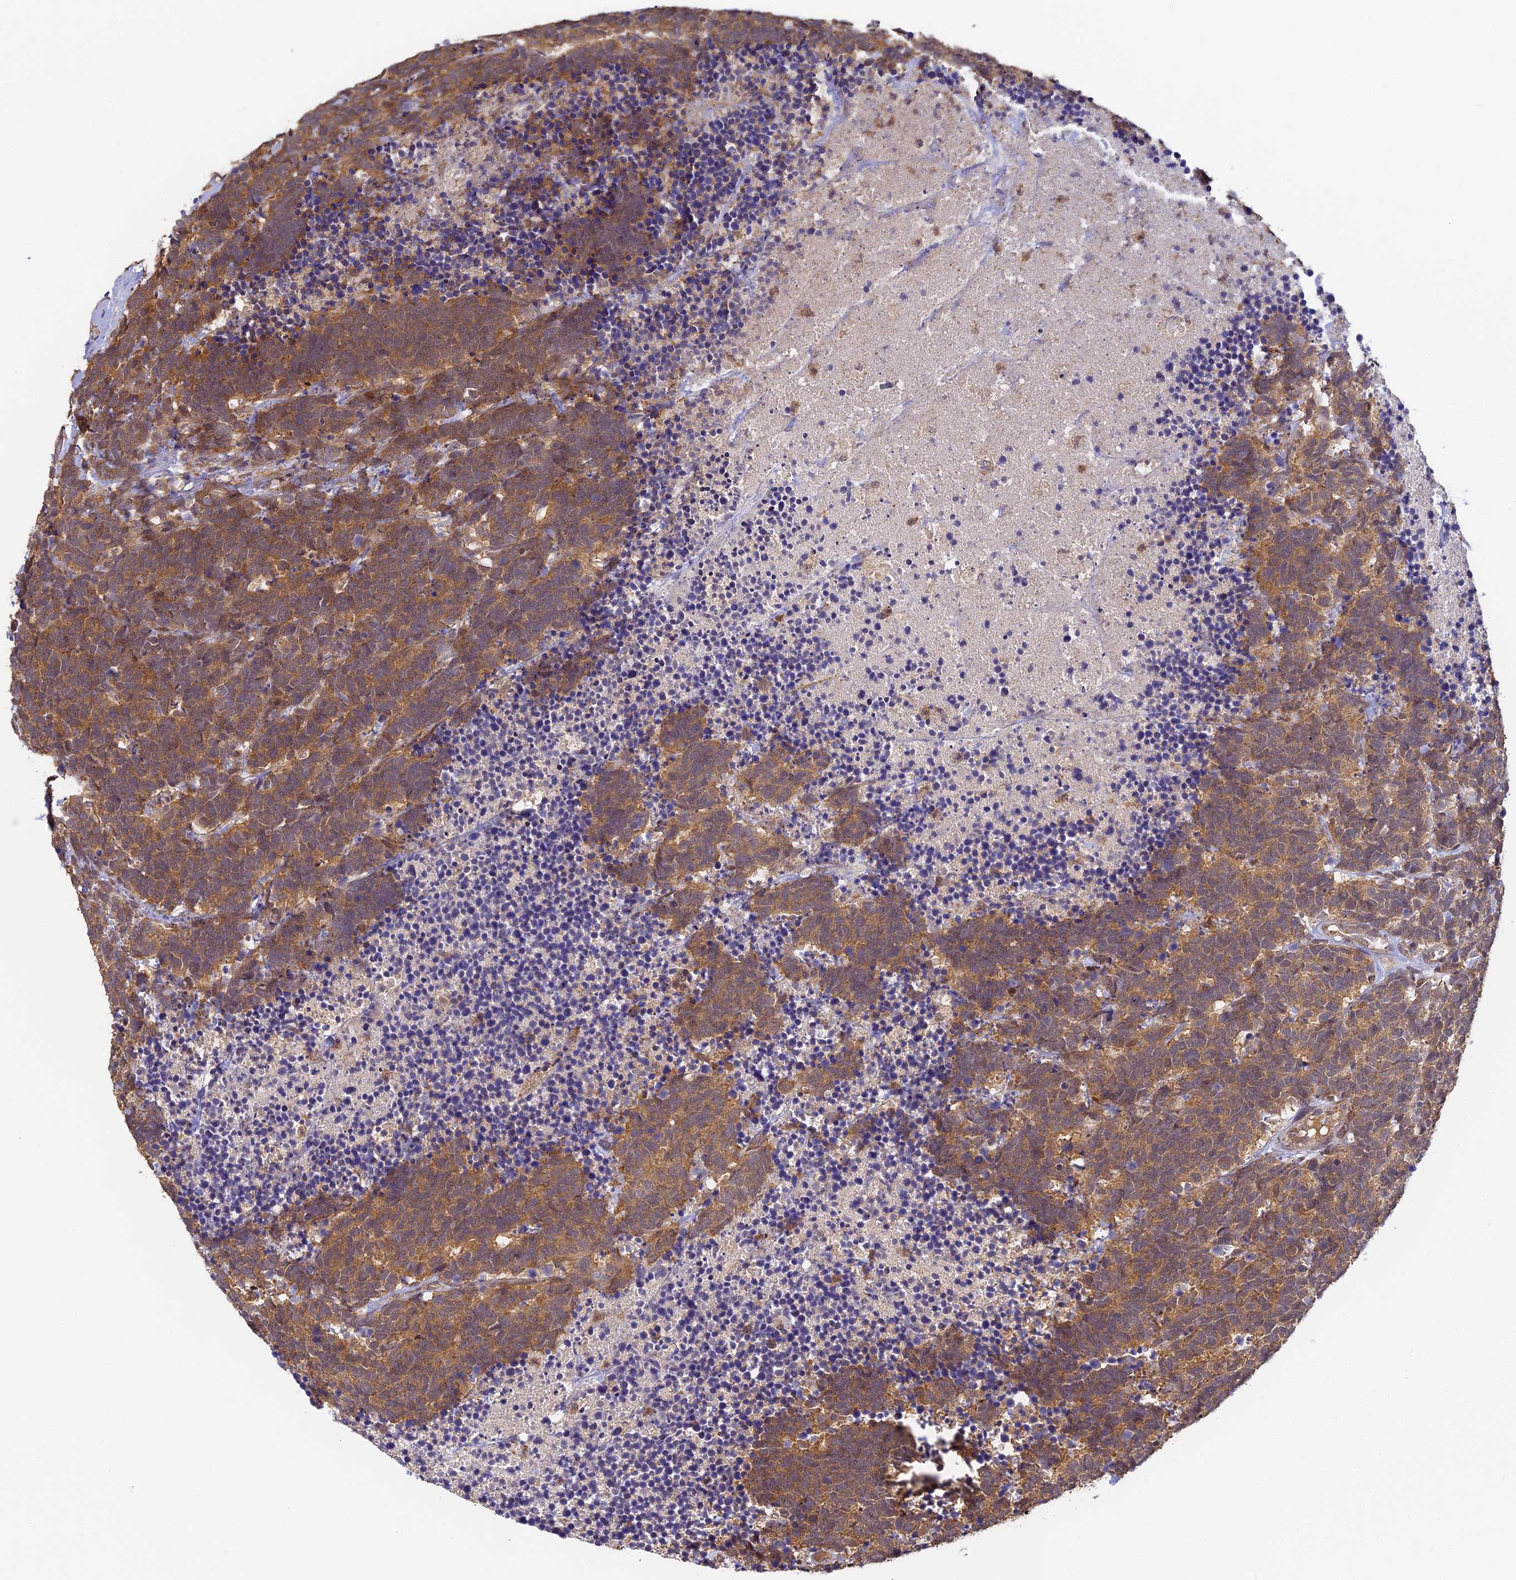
{"staining": {"intensity": "moderate", "quantity": ">75%", "location": "cytoplasmic/membranous"}, "tissue": "carcinoid", "cell_type": "Tumor cells", "image_type": "cancer", "snomed": [{"axis": "morphology", "description": "Carcinoma, NOS"}, {"axis": "morphology", "description": "Carcinoid, malignant, NOS"}, {"axis": "topography", "description": "Urinary bladder"}], "caption": "Brown immunohistochemical staining in human carcinoma displays moderate cytoplasmic/membranous expression in about >75% of tumor cells.", "gene": "ZNF443", "patient": {"sex": "male", "age": 57}}